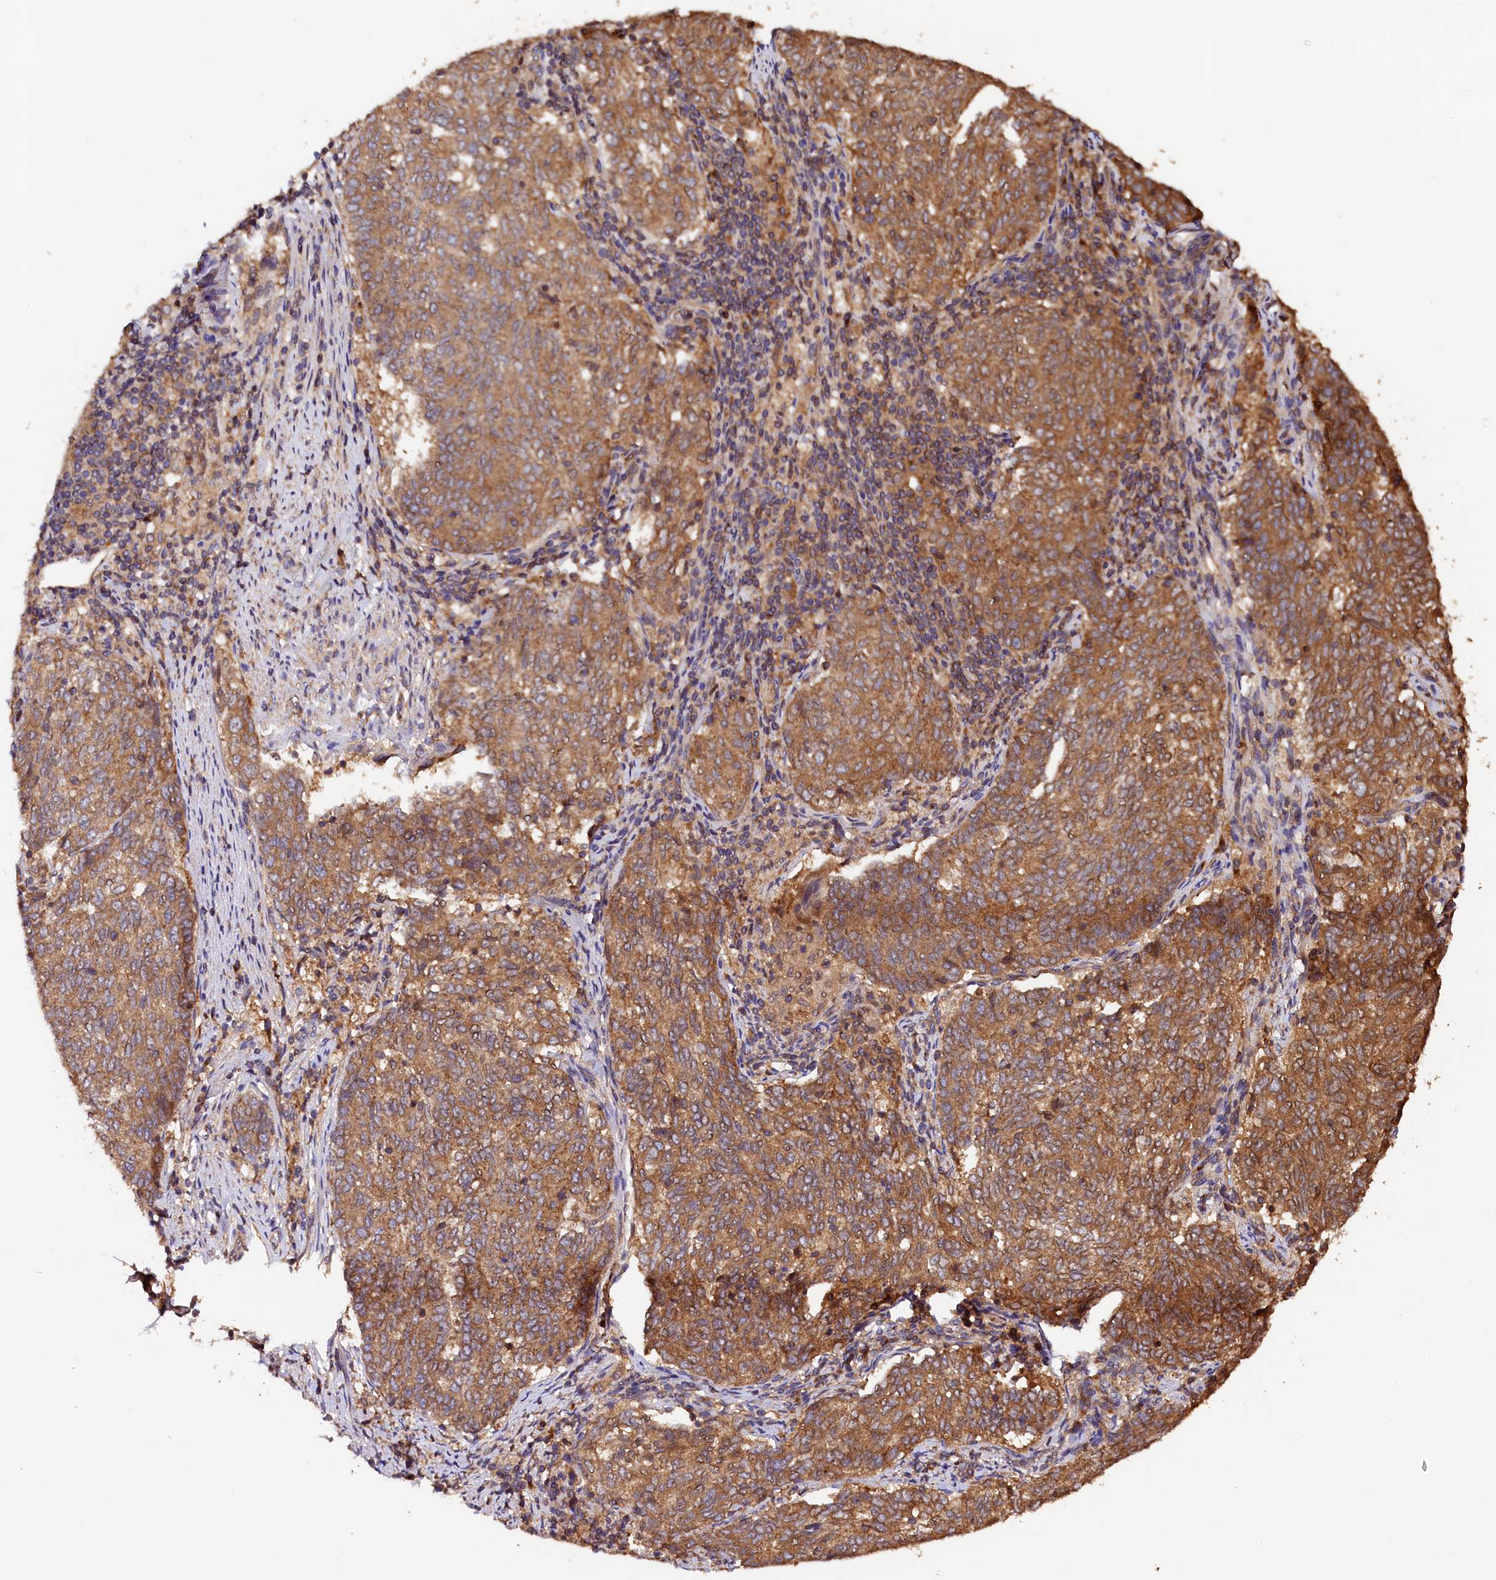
{"staining": {"intensity": "moderate", "quantity": ">75%", "location": "cytoplasmic/membranous"}, "tissue": "endometrial cancer", "cell_type": "Tumor cells", "image_type": "cancer", "snomed": [{"axis": "morphology", "description": "Adenocarcinoma, NOS"}, {"axis": "topography", "description": "Endometrium"}], "caption": "Brown immunohistochemical staining in human endometrial cancer (adenocarcinoma) displays moderate cytoplasmic/membranous positivity in about >75% of tumor cells. (Brightfield microscopy of DAB IHC at high magnification).", "gene": "KLC2", "patient": {"sex": "female", "age": 80}}